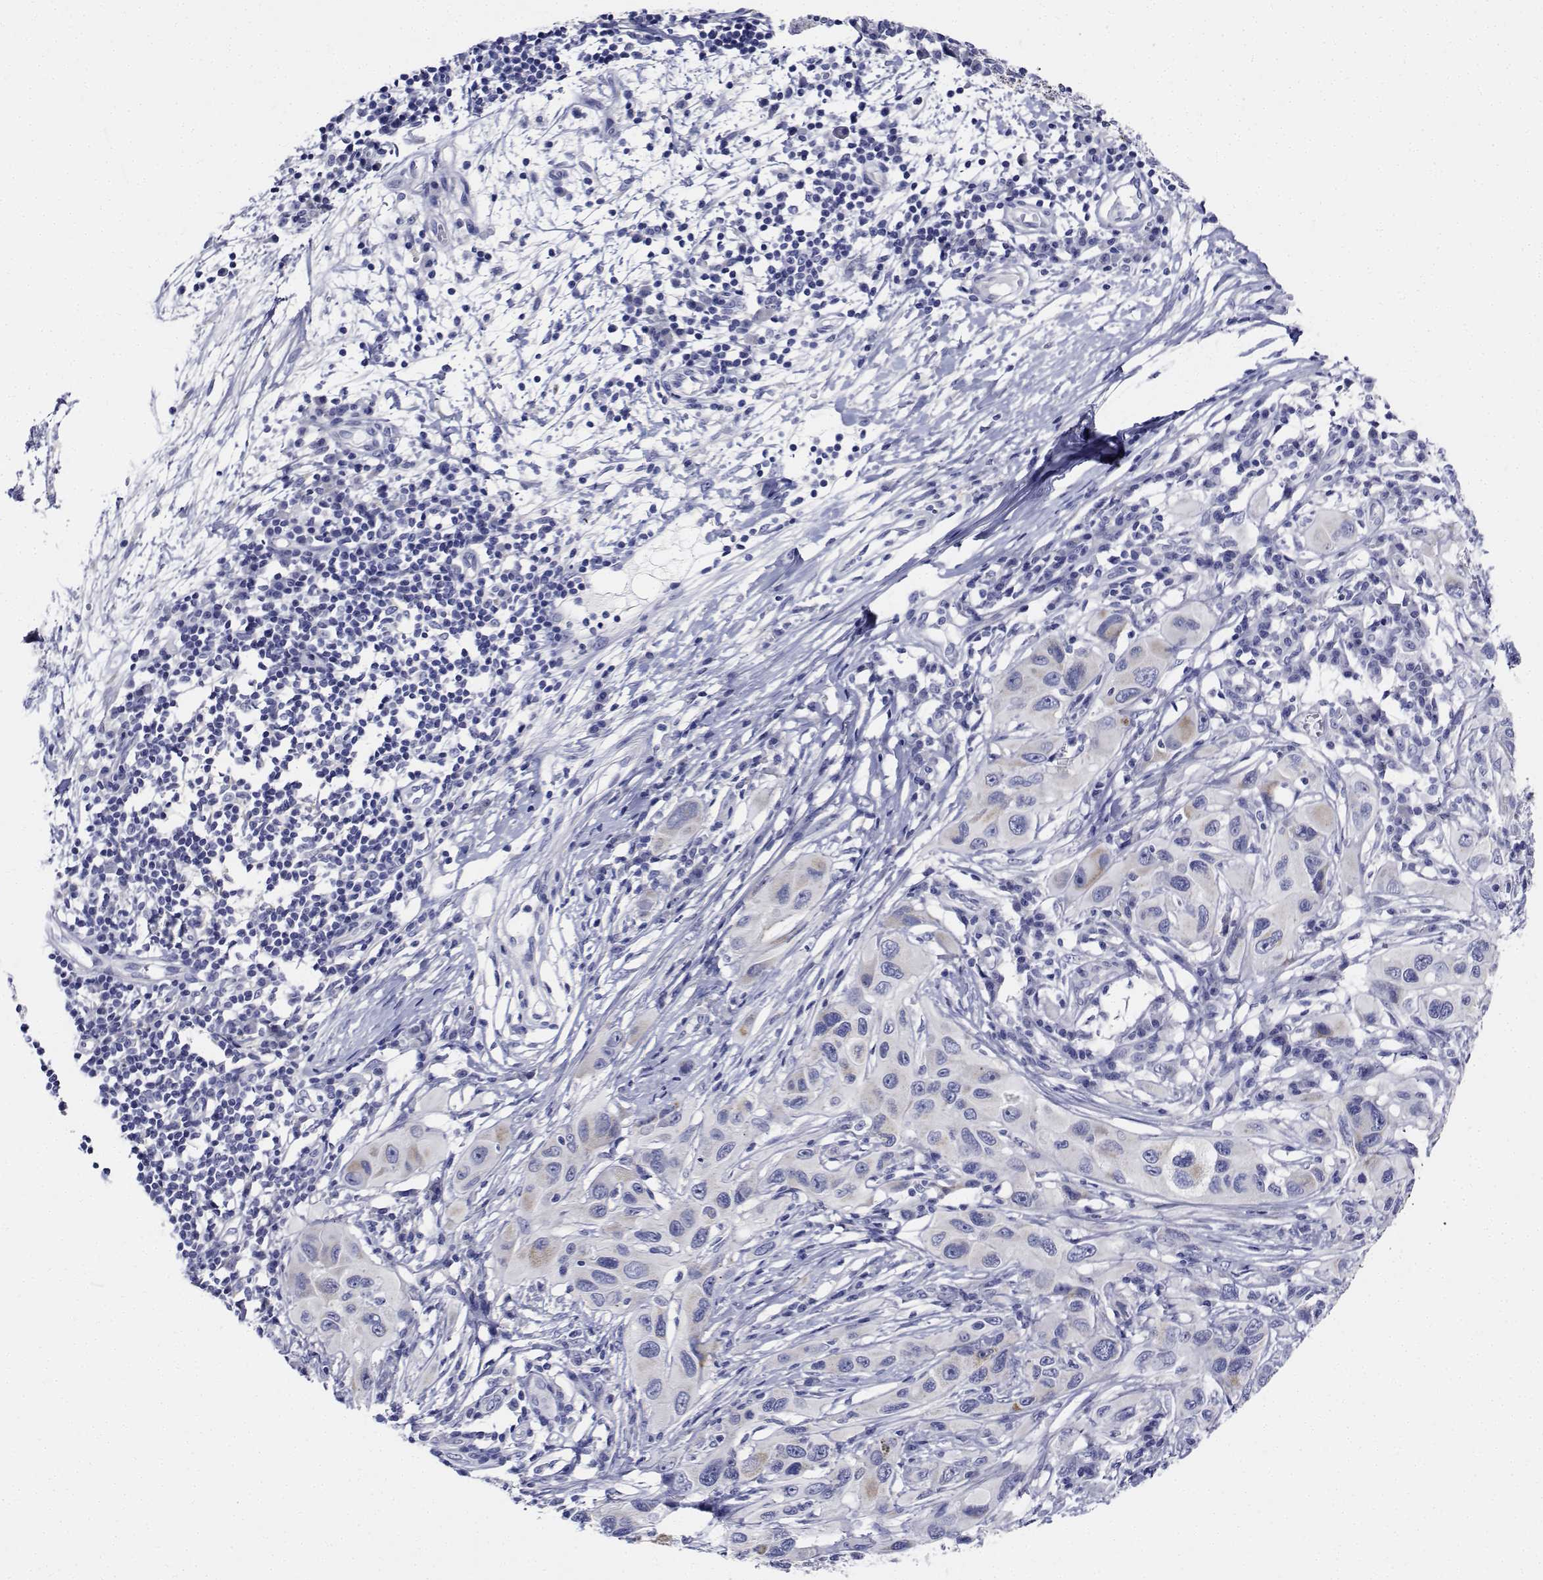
{"staining": {"intensity": "negative", "quantity": "none", "location": "none"}, "tissue": "melanoma", "cell_type": "Tumor cells", "image_type": "cancer", "snomed": [{"axis": "morphology", "description": "Malignant melanoma, NOS"}, {"axis": "topography", "description": "Skin"}], "caption": "Immunohistochemistry (IHC) of human malignant melanoma reveals no staining in tumor cells.", "gene": "CDHR3", "patient": {"sex": "male", "age": 53}}